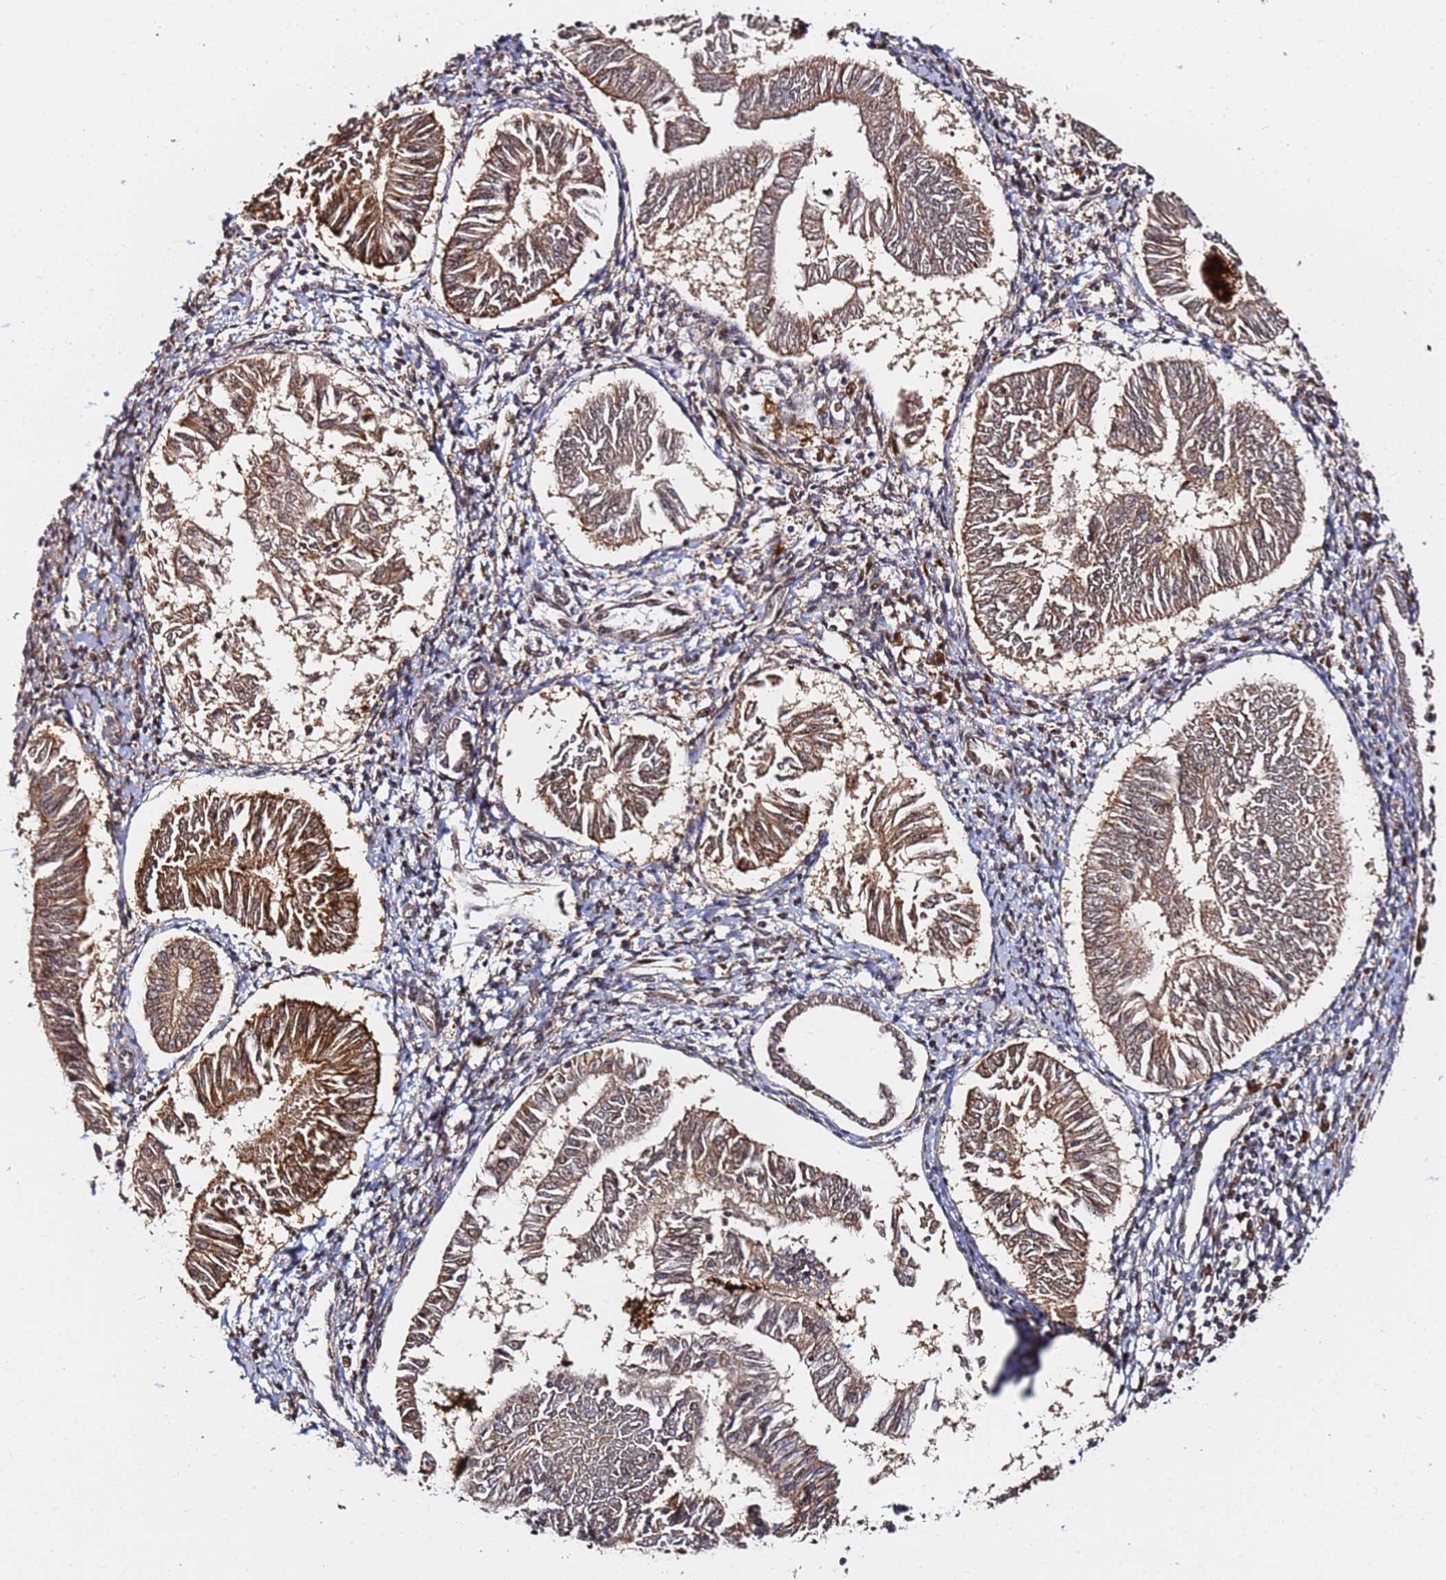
{"staining": {"intensity": "moderate", "quantity": ">75%", "location": "cytoplasmic/membranous"}, "tissue": "endometrial cancer", "cell_type": "Tumor cells", "image_type": "cancer", "snomed": [{"axis": "morphology", "description": "Adenocarcinoma, NOS"}, {"axis": "topography", "description": "Endometrium"}], "caption": "IHC of human endometrial adenocarcinoma reveals medium levels of moderate cytoplasmic/membranous positivity in approximately >75% of tumor cells. (DAB IHC, brown staining for protein, blue staining for nuclei).", "gene": "RGS18", "patient": {"sex": "female", "age": 58}}